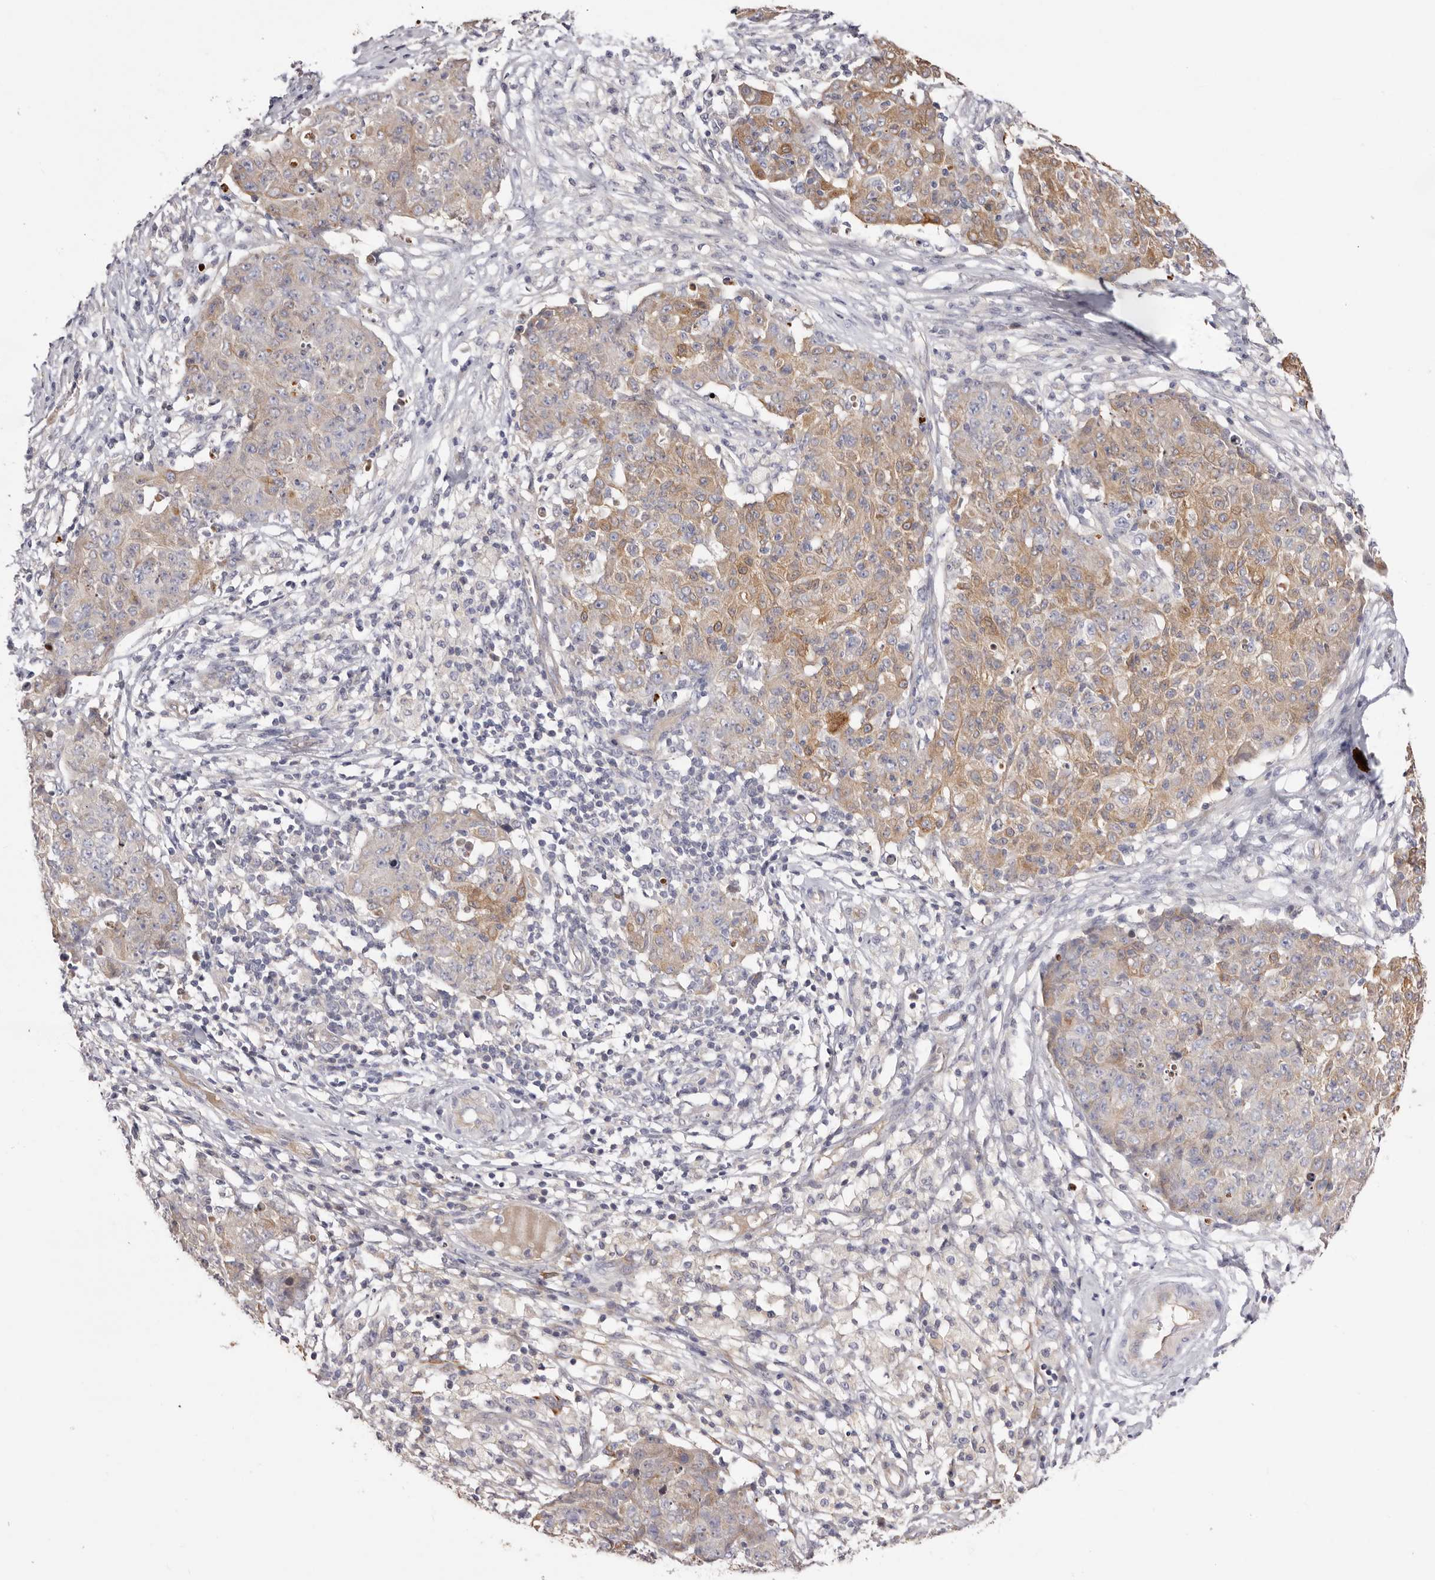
{"staining": {"intensity": "moderate", "quantity": ">75%", "location": "cytoplasmic/membranous"}, "tissue": "ovarian cancer", "cell_type": "Tumor cells", "image_type": "cancer", "snomed": [{"axis": "morphology", "description": "Carcinoma, endometroid"}, {"axis": "topography", "description": "Ovary"}], "caption": "Immunohistochemistry (IHC) photomicrograph of human ovarian cancer (endometroid carcinoma) stained for a protein (brown), which demonstrates medium levels of moderate cytoplasmic/membranous positivity in about >75% of tumor cells.", "gene": "STK16", "patient": {"sex": "female", "age": 42}}